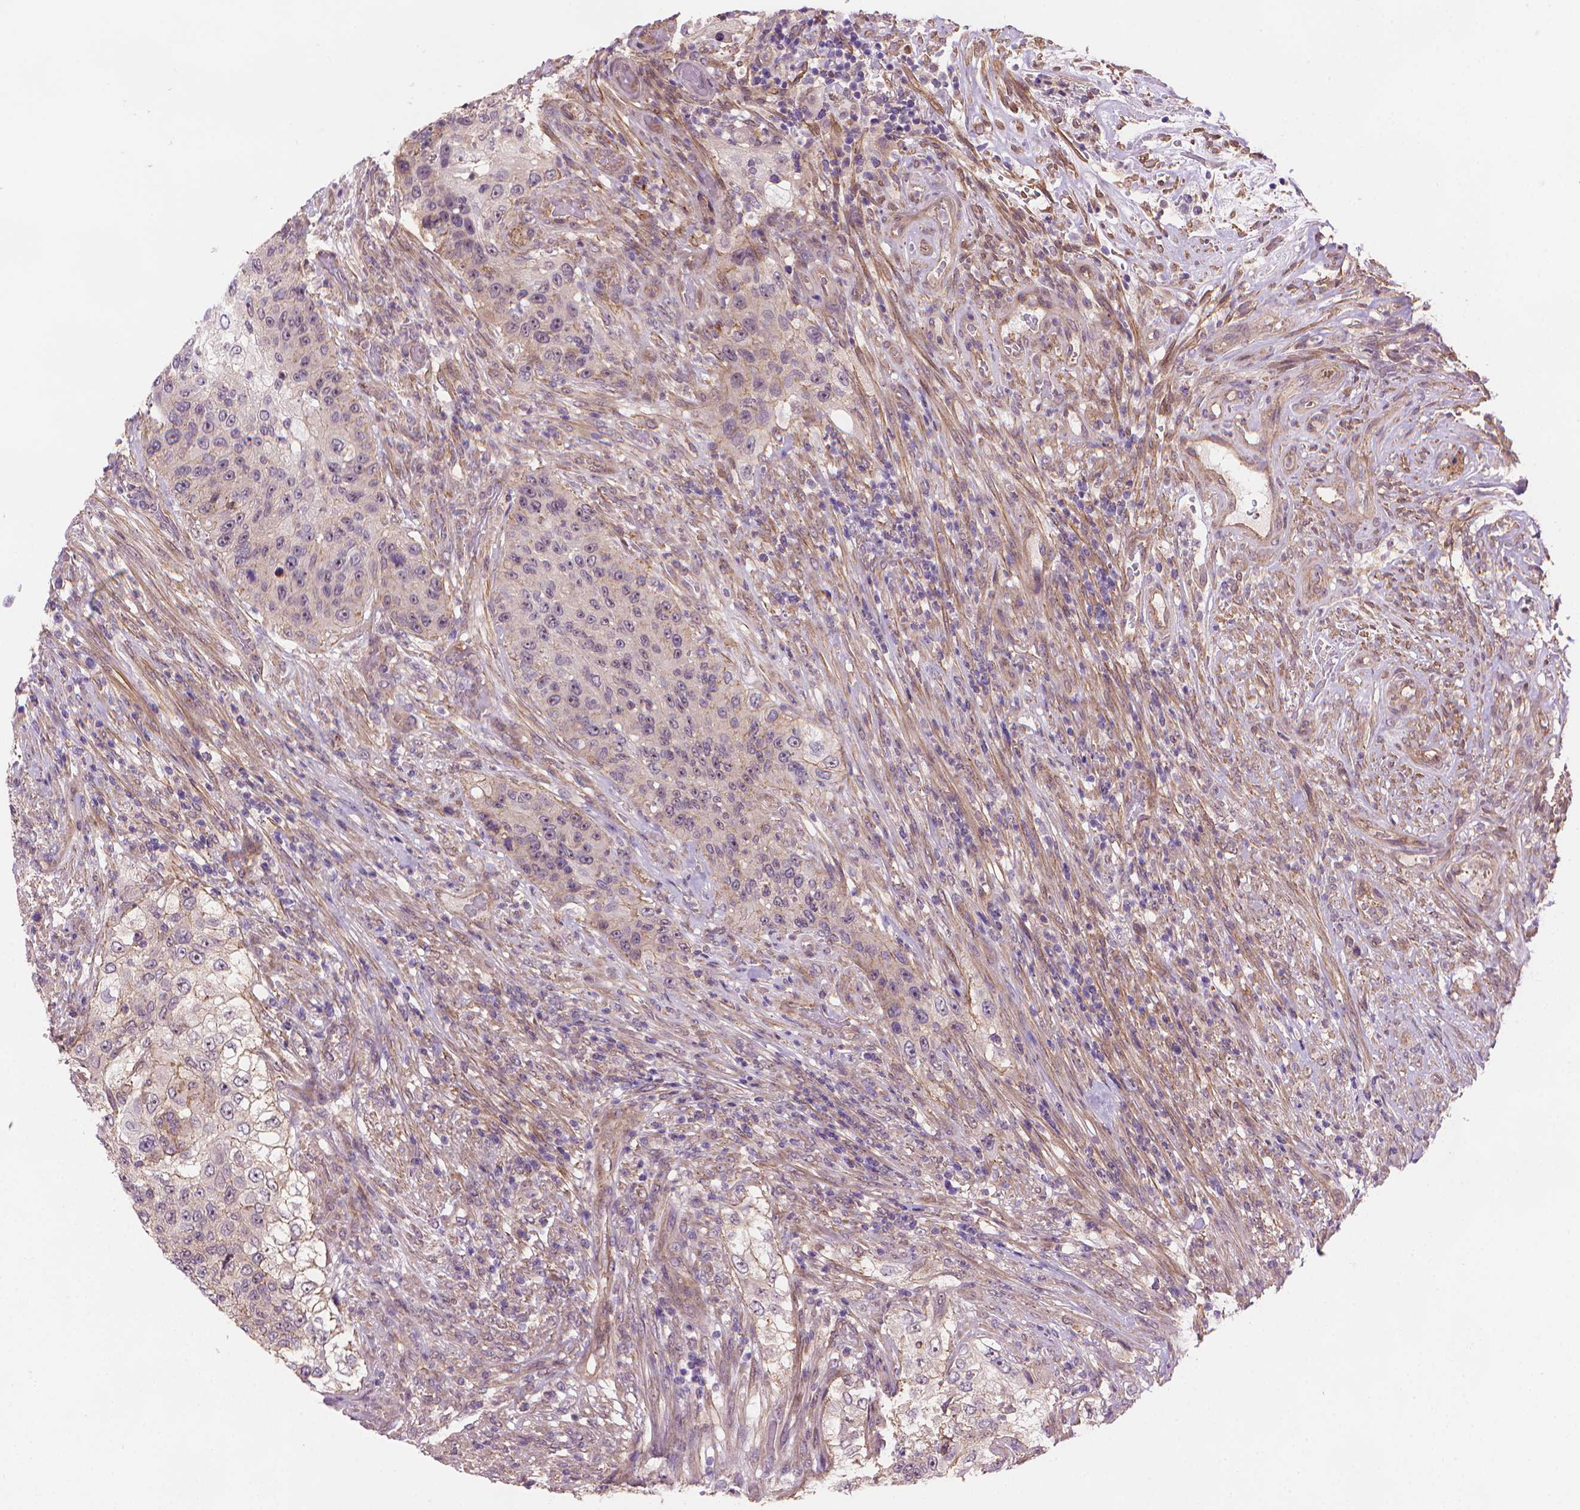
{"staining": {"intensity": "negative", "quantity": "none", "location": "none"}, "tissue": "urothelial cancer", "cell_type": "Tumor cells", "image_type": "cancer", "snomed": [{"axis": "morphology", "description": "Urothelial carcinoma, High grade"}, {"axis": "topography", "description": "Urinary bladder"}], "caption": "Immunohistochemistry photomicrograph of neoplastic tissue: human urothelial carcinoma (high-grade) stained with DAB (3,3'-diaminobenzidine) displays no significant protein staining in tumor cells.", "gene": "AMMECR1", "patient": {"sex": "female", "age": 60}}